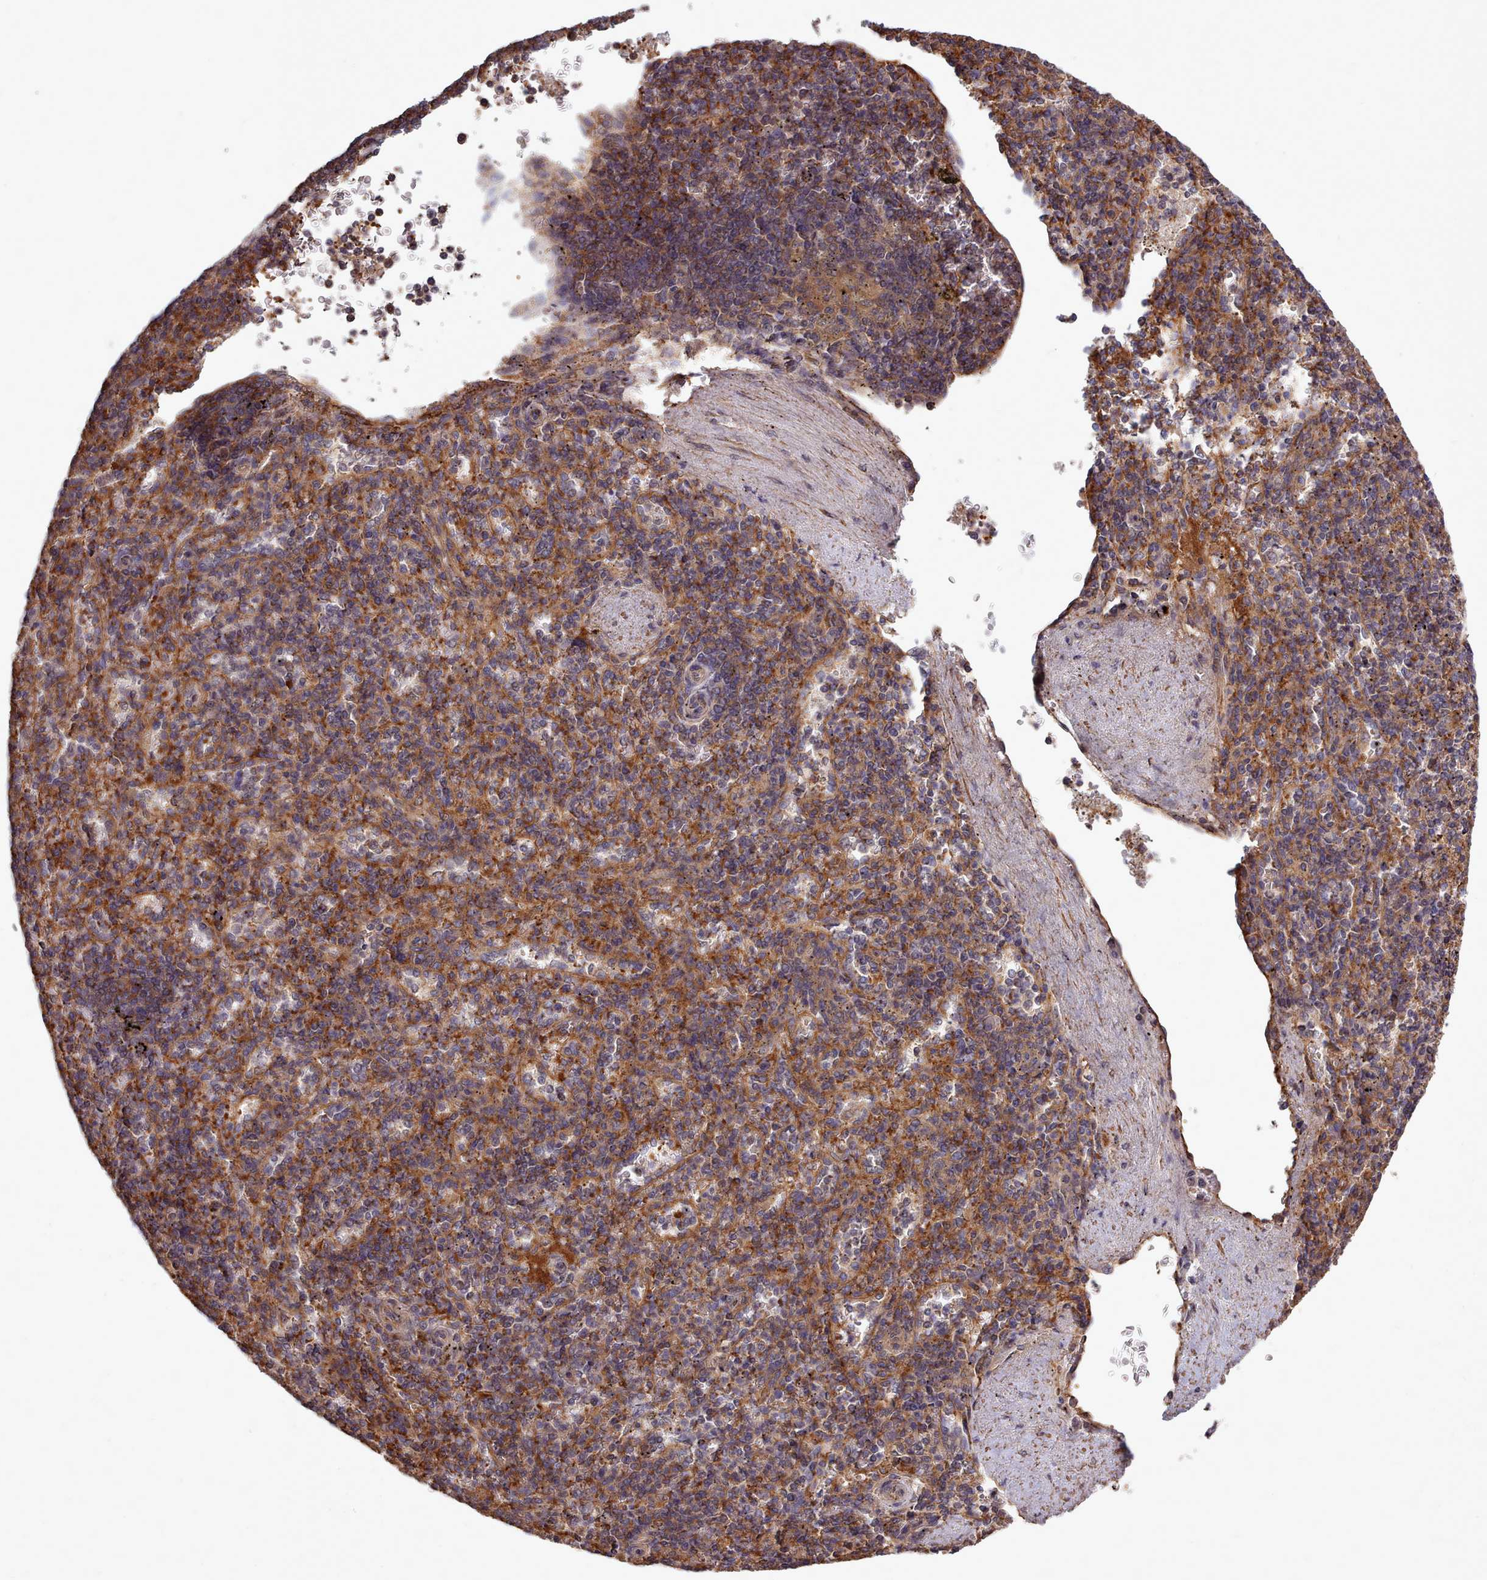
{"staining": {"intensity": "moderate", "quantity": "<25%", "location": "cytoplasmic/membranous"}, "tissue": "spleen", "cell_type": "Cells in red pulp", "image_type": "normal", "snomed": [{"axis": "morphology", "description": "Normal tissue, NOS"}, {"axis": "topography", "description": "Spleen"}], "caption": "Spleen stained for a protein (brown) shows moderate cytoplasmic/membranous positive expression in approximately <25% of cells in red pulp.", "gene": "STUB1", "patient": {"sex": "male", "age": 82}}